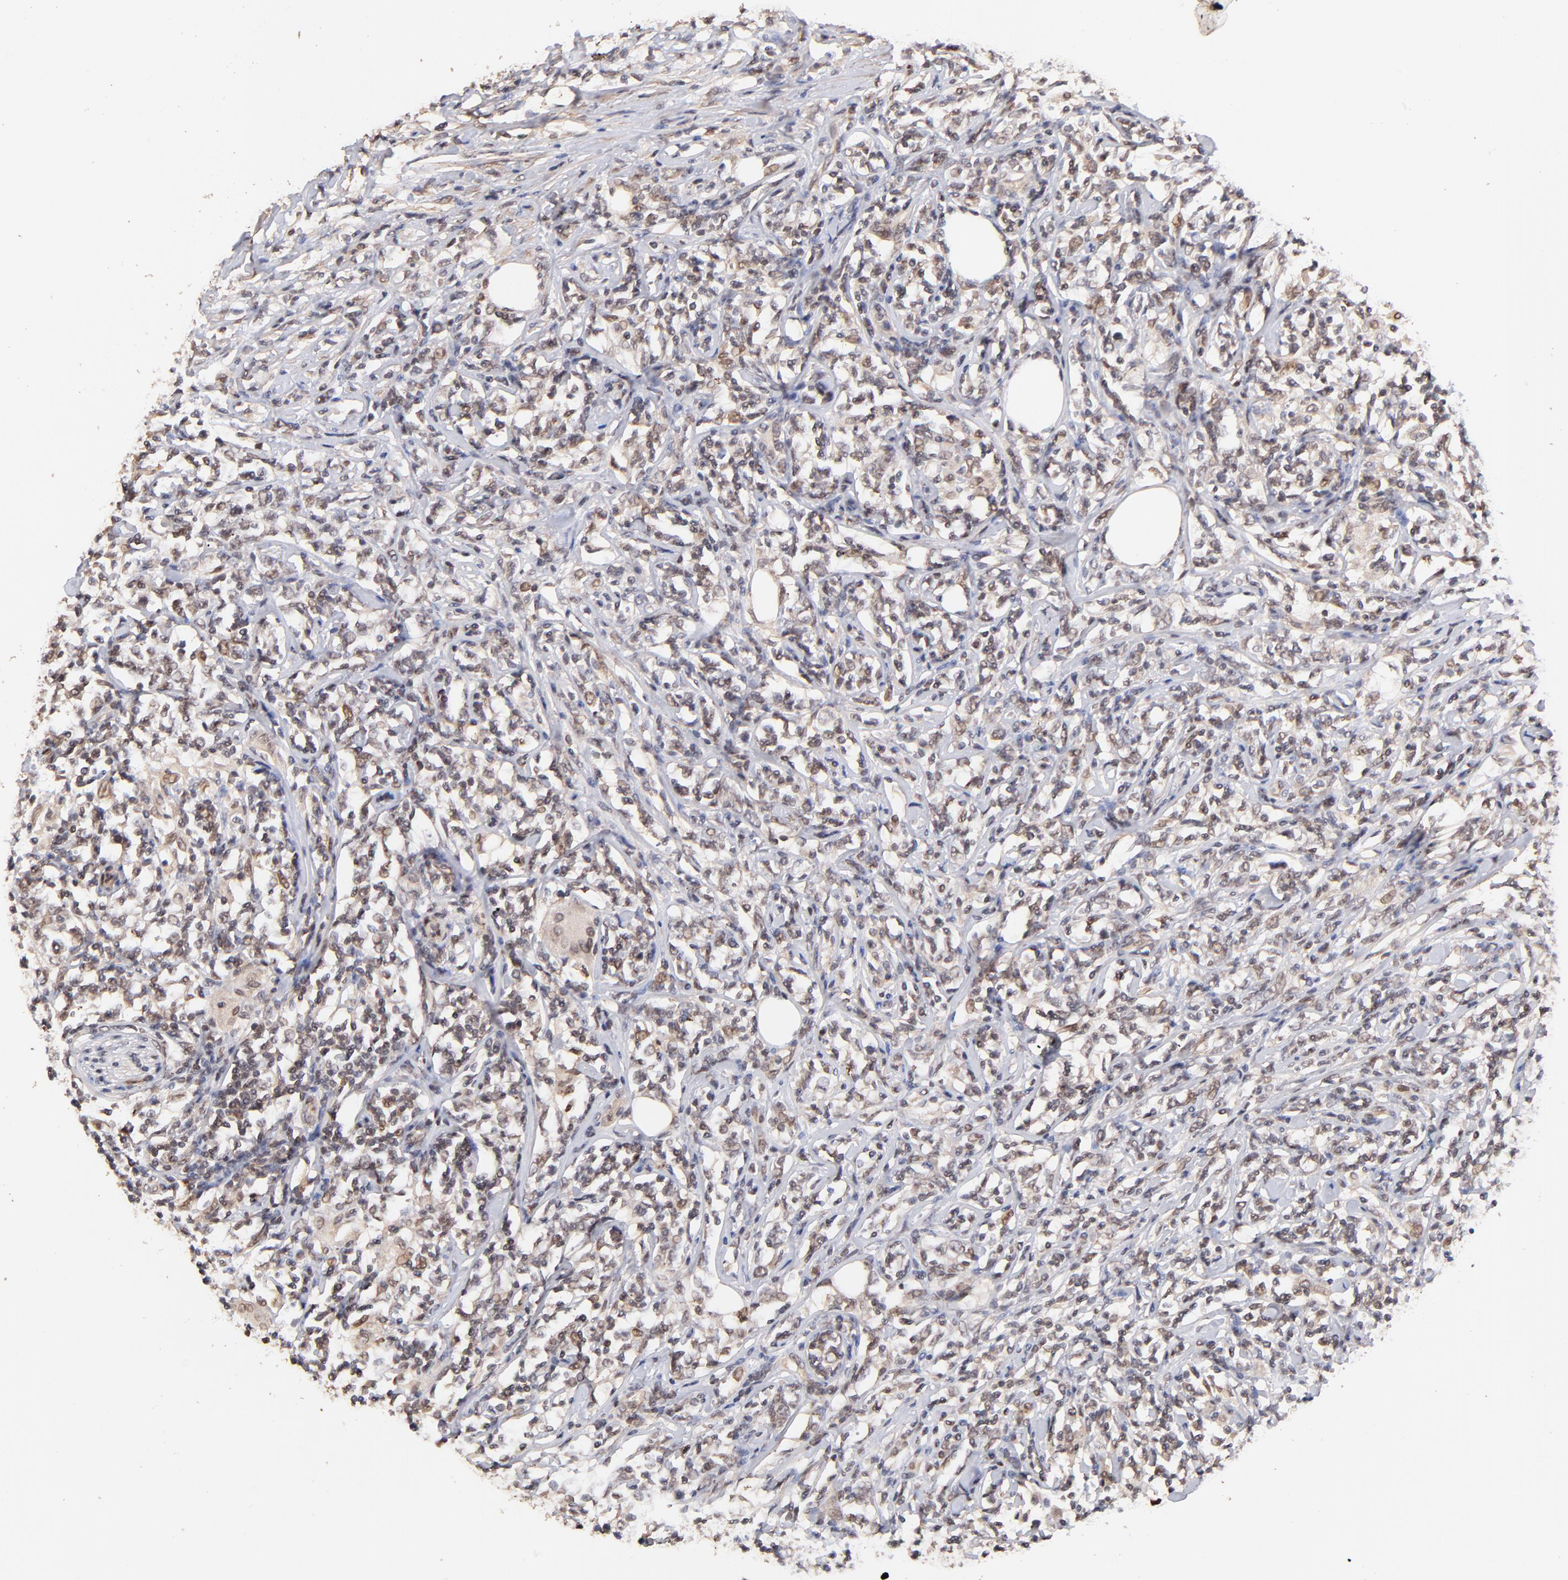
{"staining": {"intensity": "weak", "quantity": "25%-75%", "location": "nuclear"}, "tissue": "lymphoma", "cell_type": "Tumor cells", "image_type": "cancer", "snomed": [{"axis": "morphology", "description": "Malignant lymphoma, non-Hodgkin's type, High grade"}, {"axis": "topography", "description": "Lymph node"}], "caption": "Immunohistochemical staining of malignant lymphoma, non-Hodgkin's type (high-grade) reveals low levels of weak nuclear staining in approximately 25%-75% of tumor cells.", "gene": "ZFP92", "patient": {"sex": "female", "age": 84}}